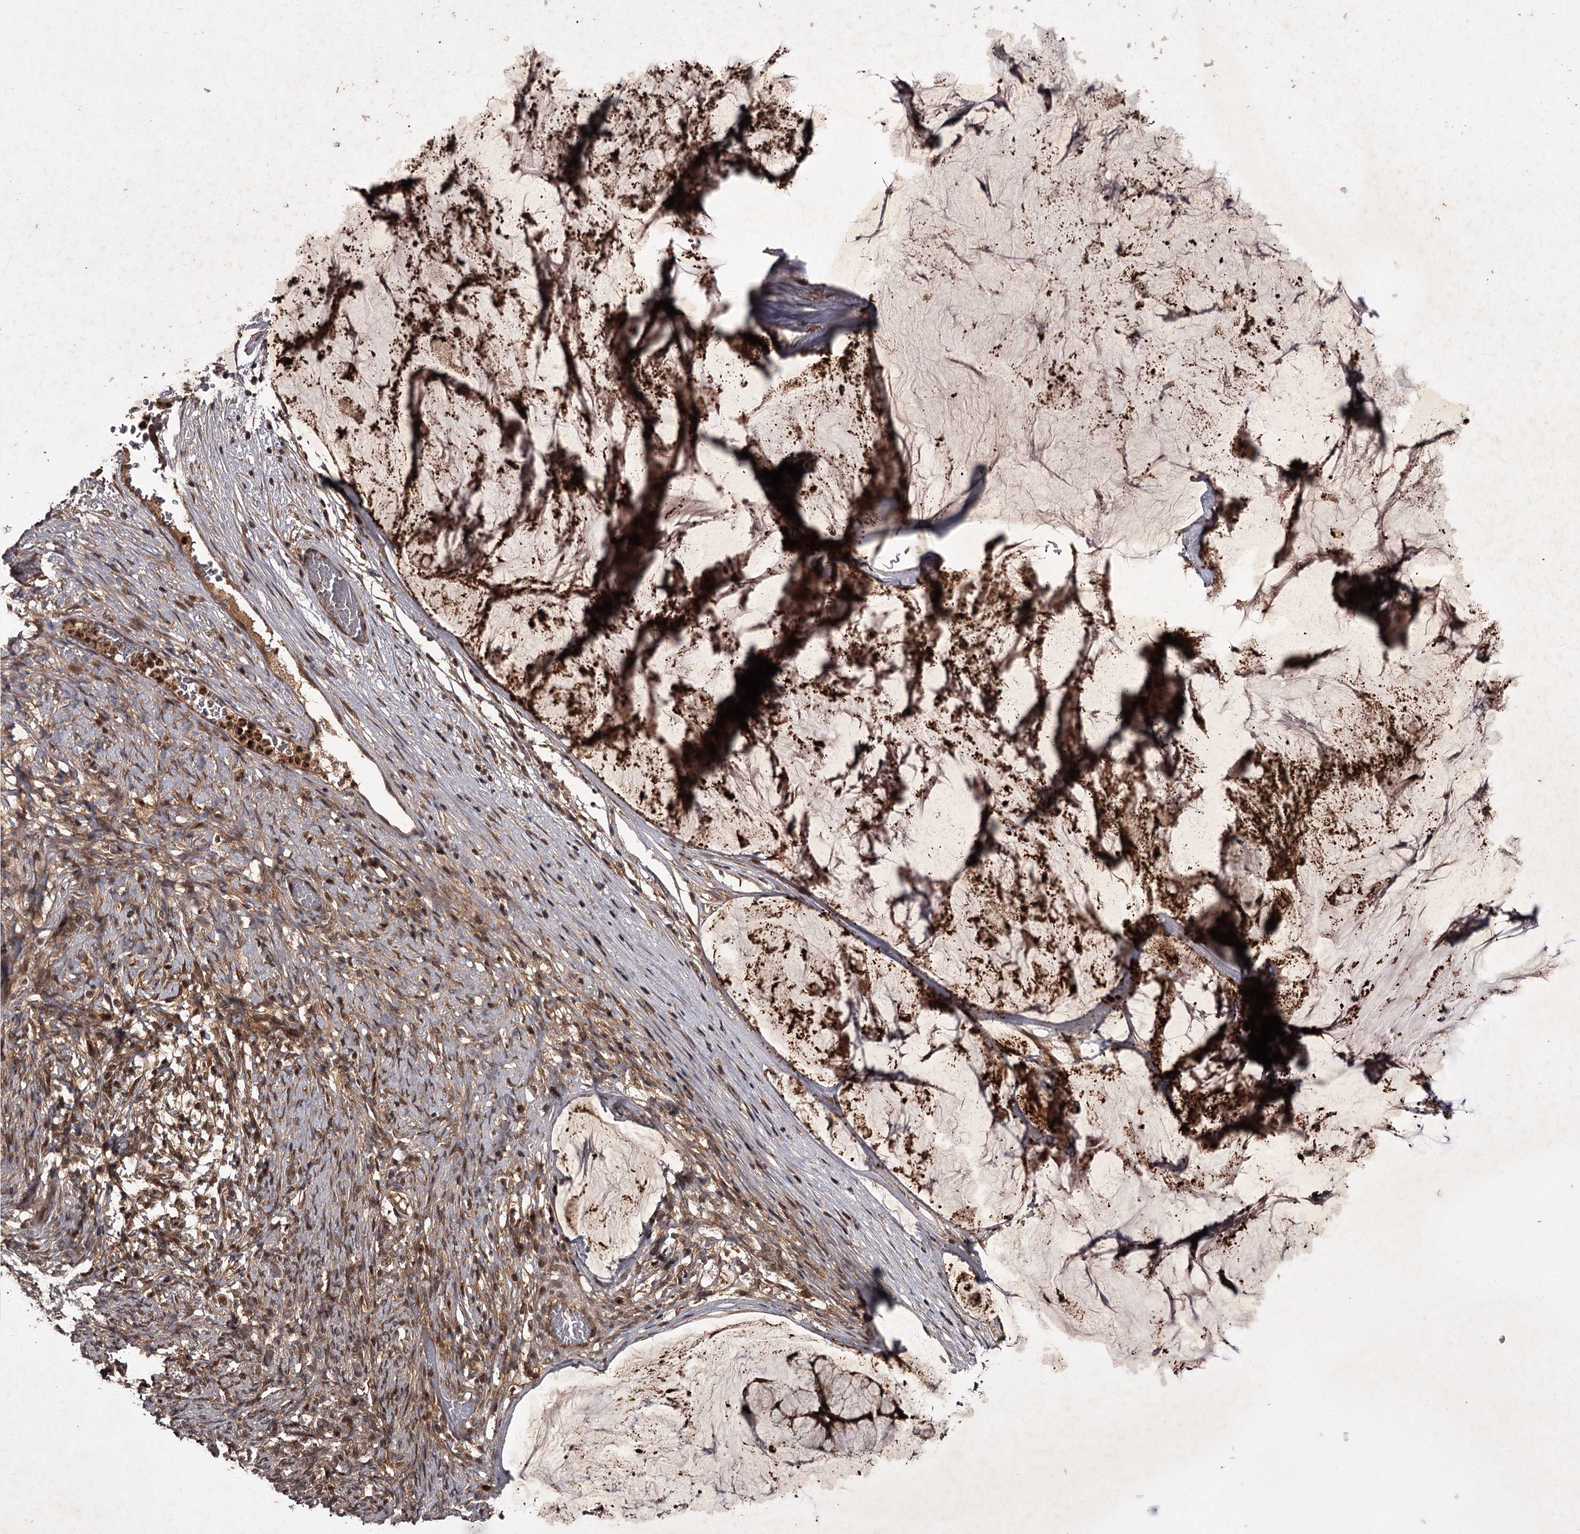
{"staining": {"intensity": "strong", "quantity": ">75%", "location": "cytoplasmic/membranous"}, "tissue": "ovarian cancer", "cell_type": "Tumor cells", "image_type": "cancer", "snomed": [{"axis": "morphology", "description": "Cystadenocarcinoma, mucinous, NOS"}, {"axis": "topography", "description": "Ovary"}], "caption": "Mucinous cystadenocarcinoma (ovarian) stained with immunohistochemistry reveals strong cytoplasmic/membranous staining in about >75% of tumor cells. (DAB (3,3'-diaminobenzidine) = brown stain, brightfield microscopy at high magnification).", "gene": "TBC1D23", "patient": {"sex": "female", "age": 42}}